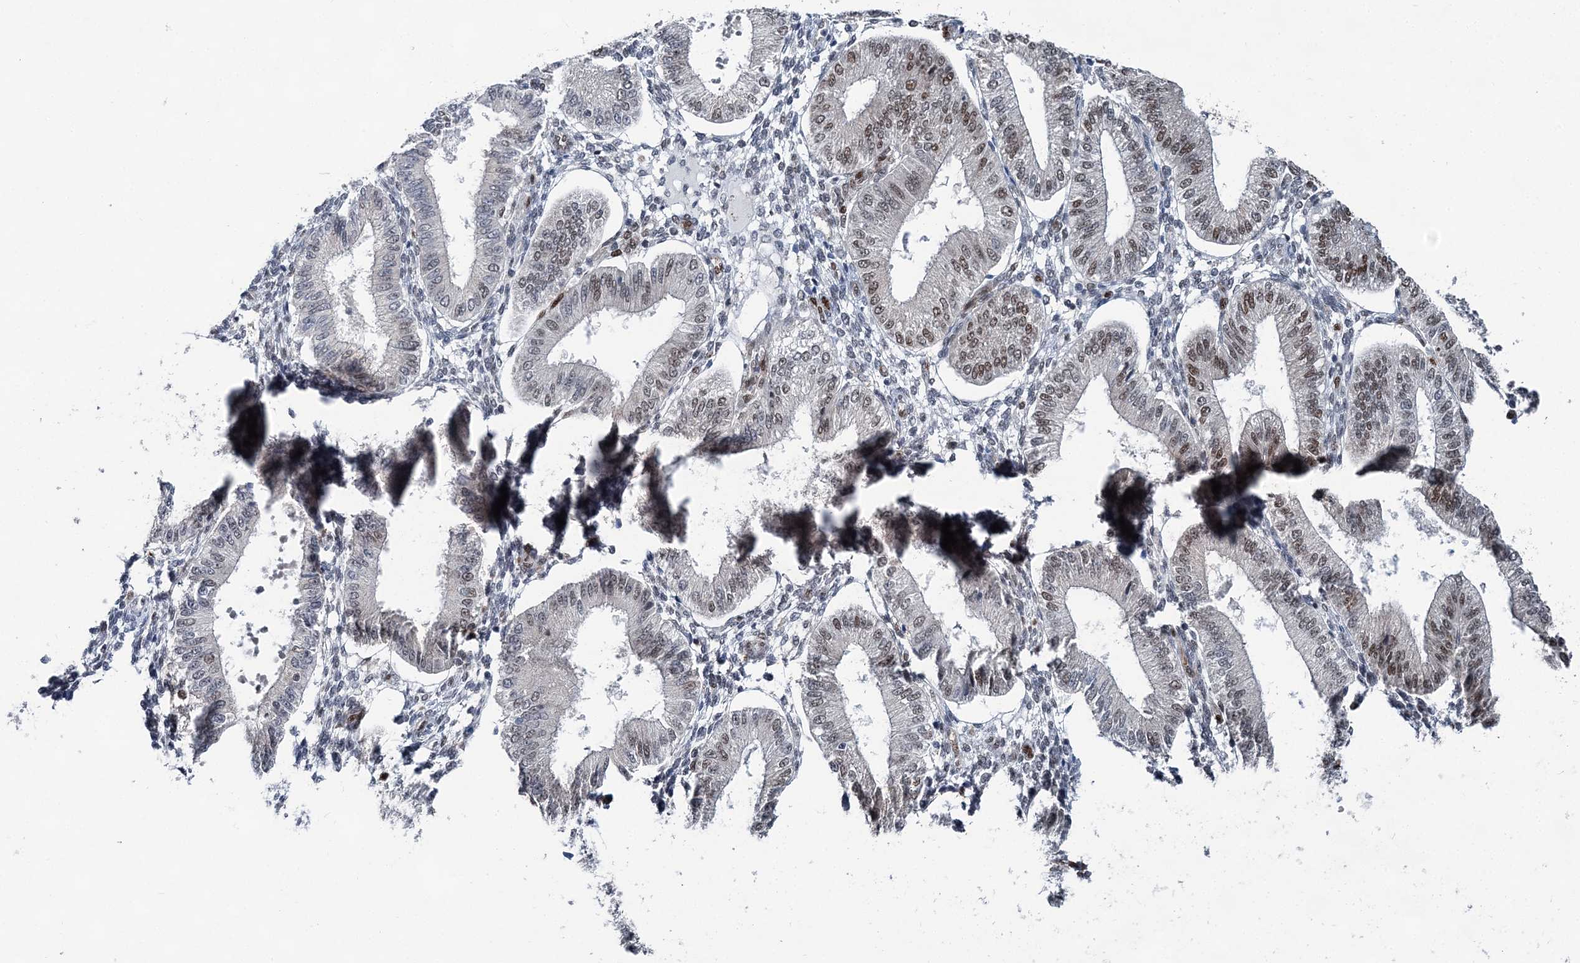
{"staining": {"intensity": "moderate", "quantity": "25%-75%", "location": "nuclear"}, "tissue": "endometrium", "cell_type": "Cells in endometrial stroma", "image_type": "normal", "snomed": [{"axis": "morphology", "description": "Normal tissue, NOS"}, {"axis": "topography", "description": "Endometrium"}], "caption": "Human endometrium stained with a brown dye demonstrates moderate nuclear positive expression in approximately 25%-75% of cells in endometrial stroma.", "gene": "HAT1", "patient": {"sex": "female", "age": 39}}